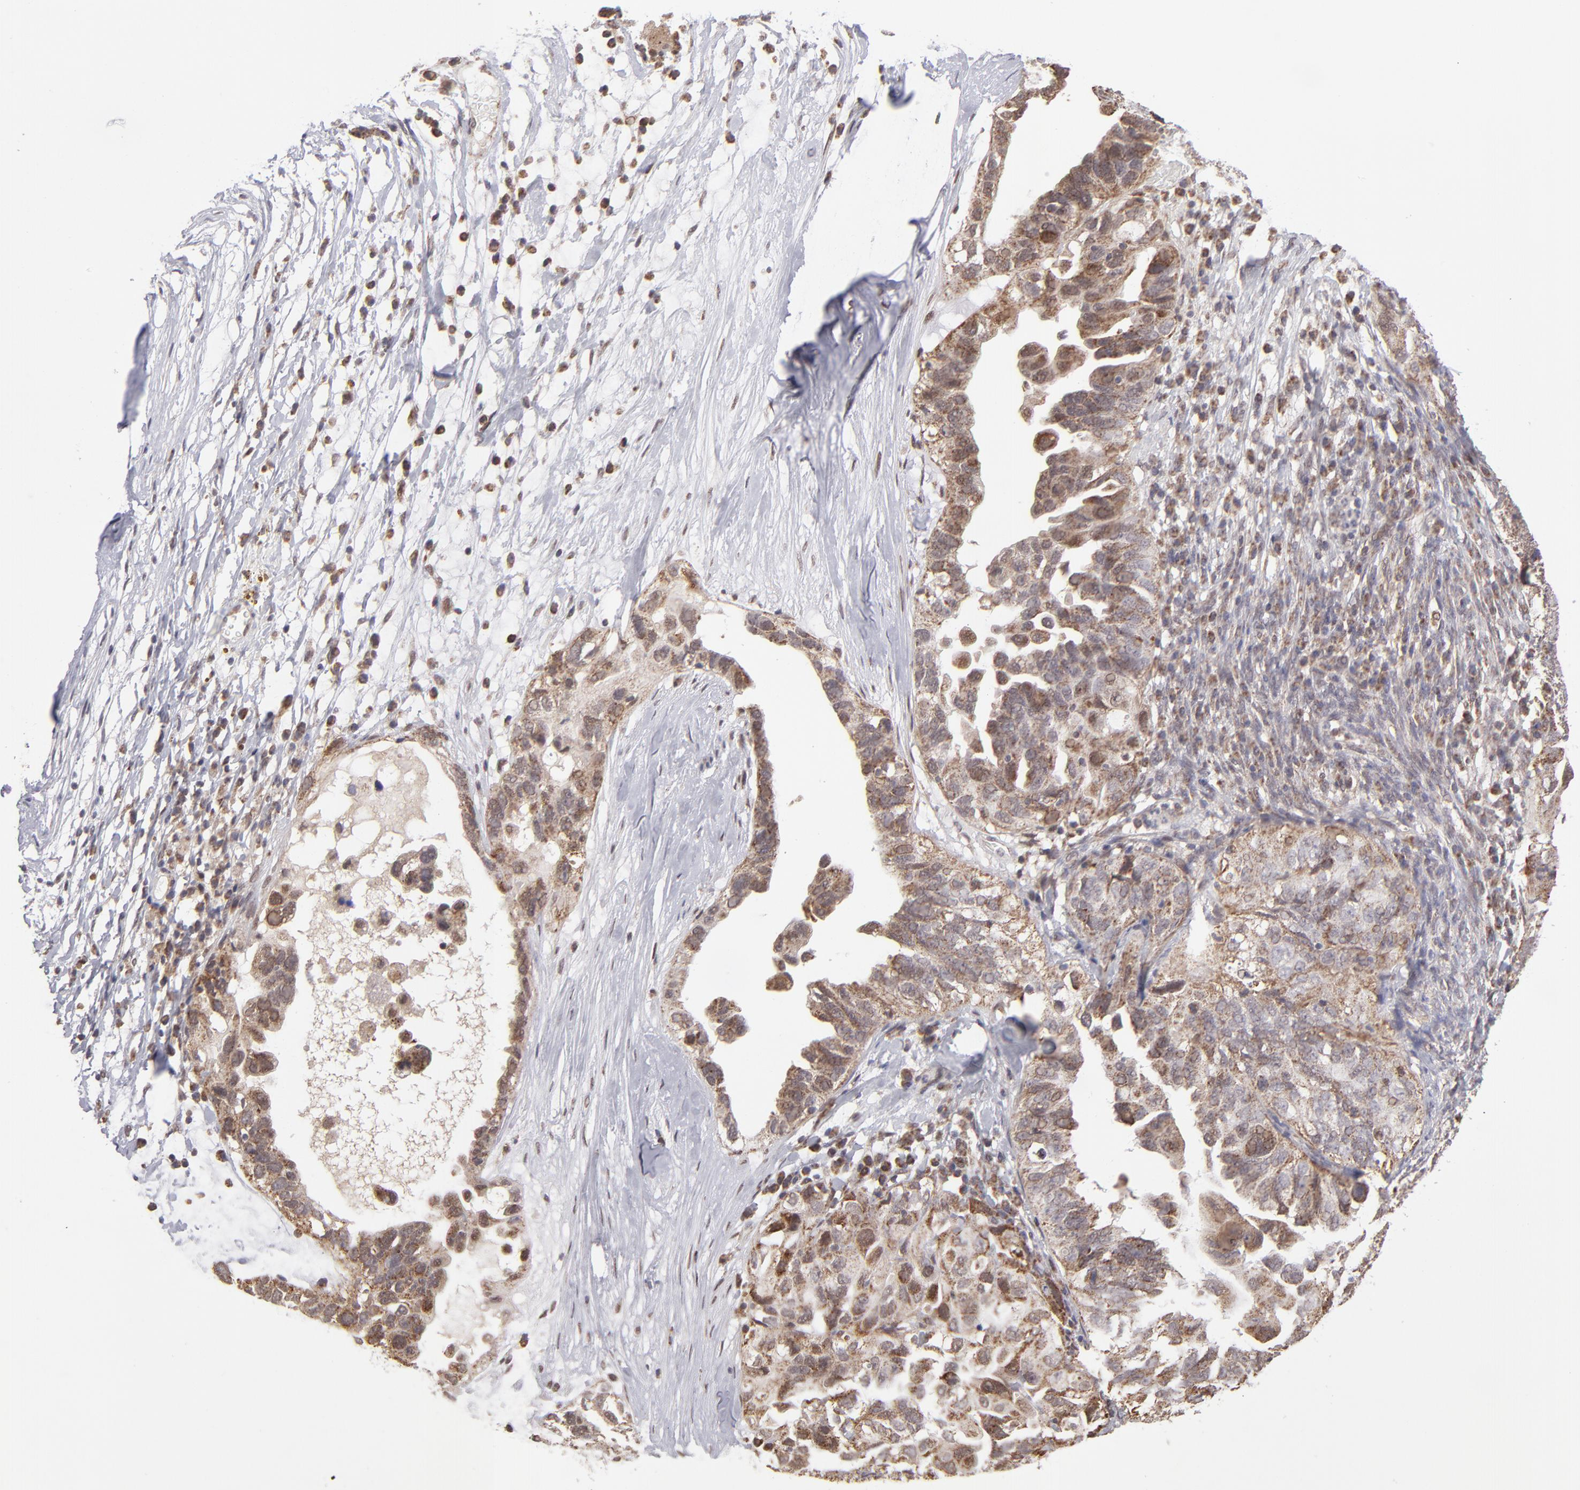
{"staining": {"intensity": "moderate", "quantity": ">75%", "location": "cytoplasmic/membranous,nuclear"}, "tissue": "ovarian cancer", "cell_type": "Tumor cells", "image_type": "cancer", "snomed": [{"axis": "morphology", "description": "Cystadenocarcinoma, serous, NOS"}, {"axis": "topography", "description": "Ovary"}], "caption": "A medium amount of moderate cytoplasmic/membranous and nuclear staining is seen in approximately >75% of tumor cells in ovarian serous cystadenocarcinoma tissue.", "gene": "SLC15A1", "patient": {"sex": "female", "age": 82}}